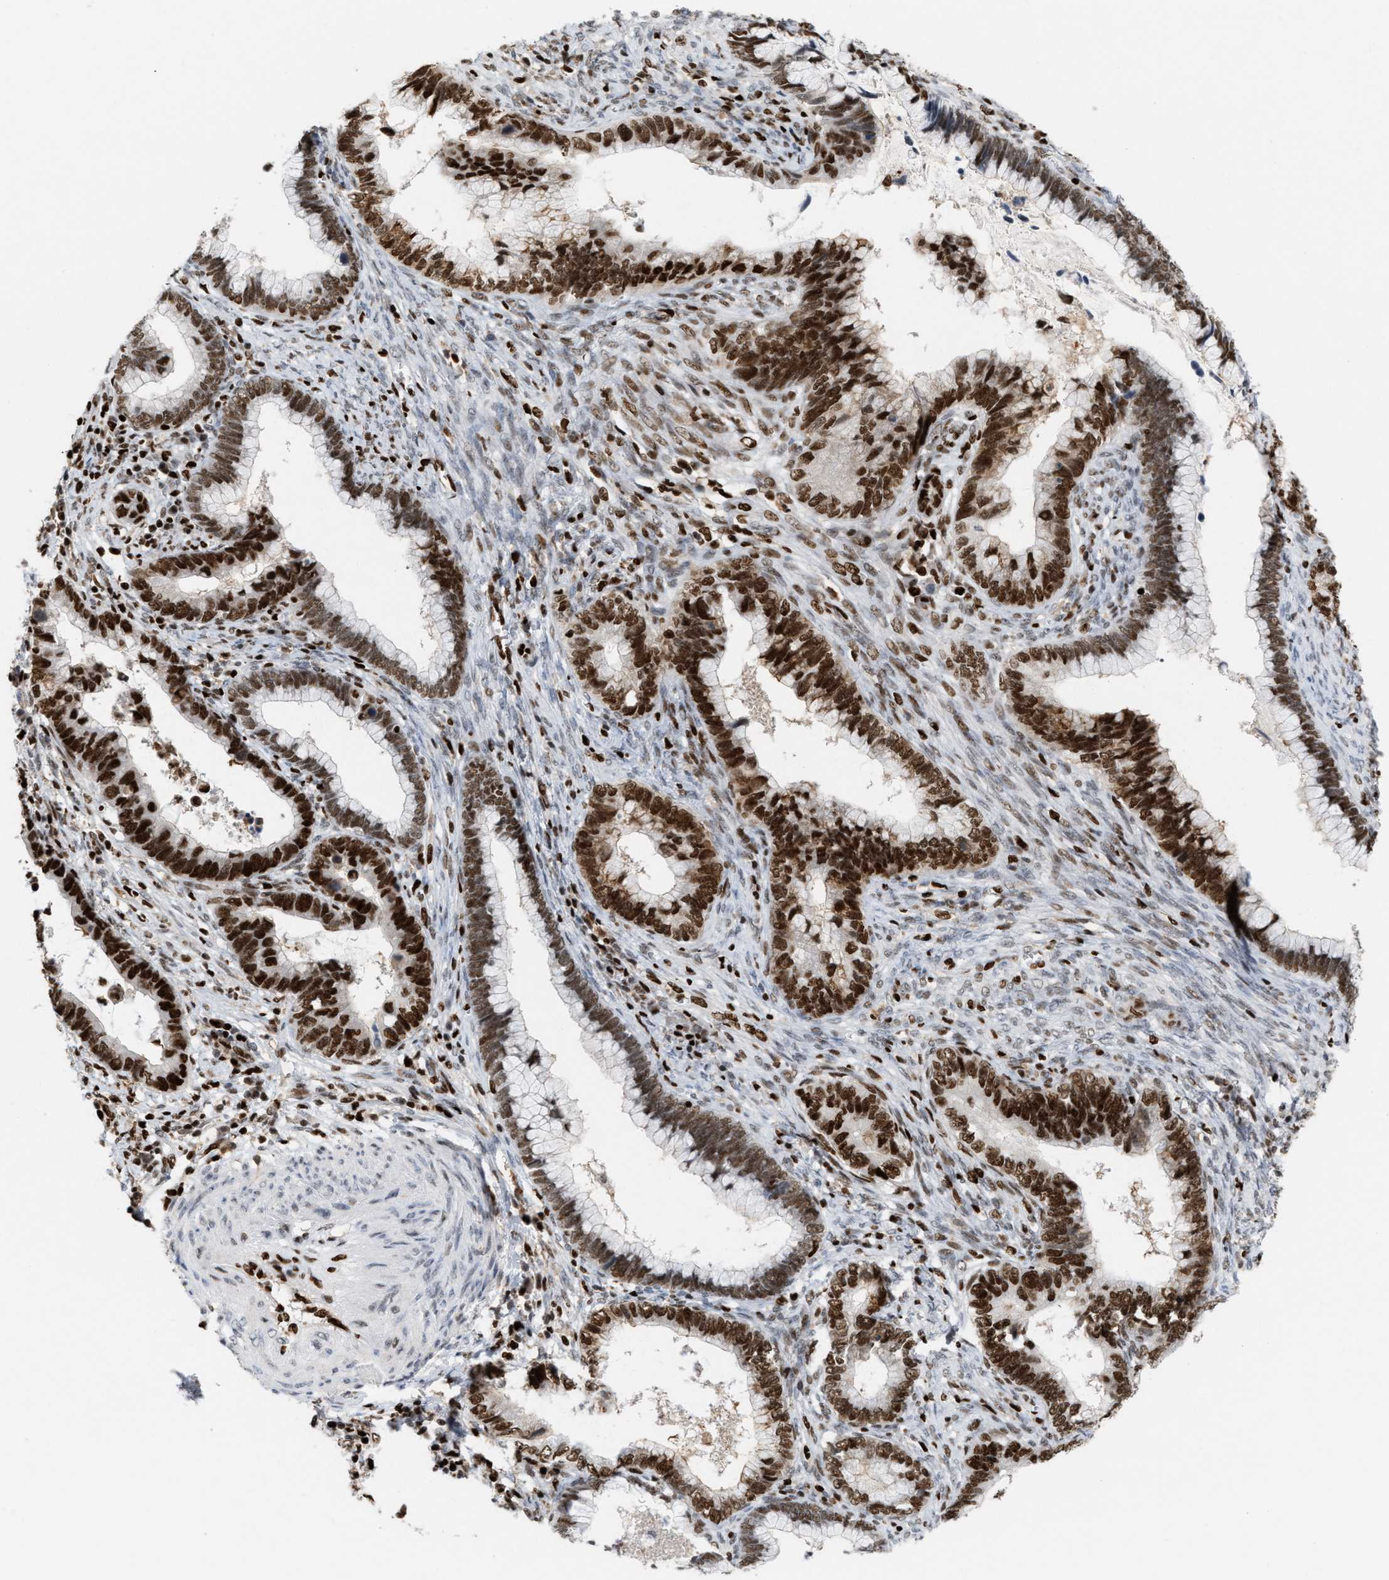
{"staining": {"intensity": "strong", "quantity": ">75%", "location": "nuclear"}, "tissue": "cervical cancer", "cell_type": "Tumor cells", "image_type": "cancer", "snomed": [{"axis": "morphology", "description": "Adenocarcinoma, NOS"}, {"axis": "topography", "description": "Cervix"}], "caption": "High-magnification brightfield microscopy of adenocarcinoma (cervical) stained with DAB (brown) and counterstained with hematoxylin (blue). tumor cells exhibit strong nuclear positivity is present in approximately>75% of cells.", "gene": "RNASEK-C17orf49", "patient": {"sex": "female", "age": 44}}